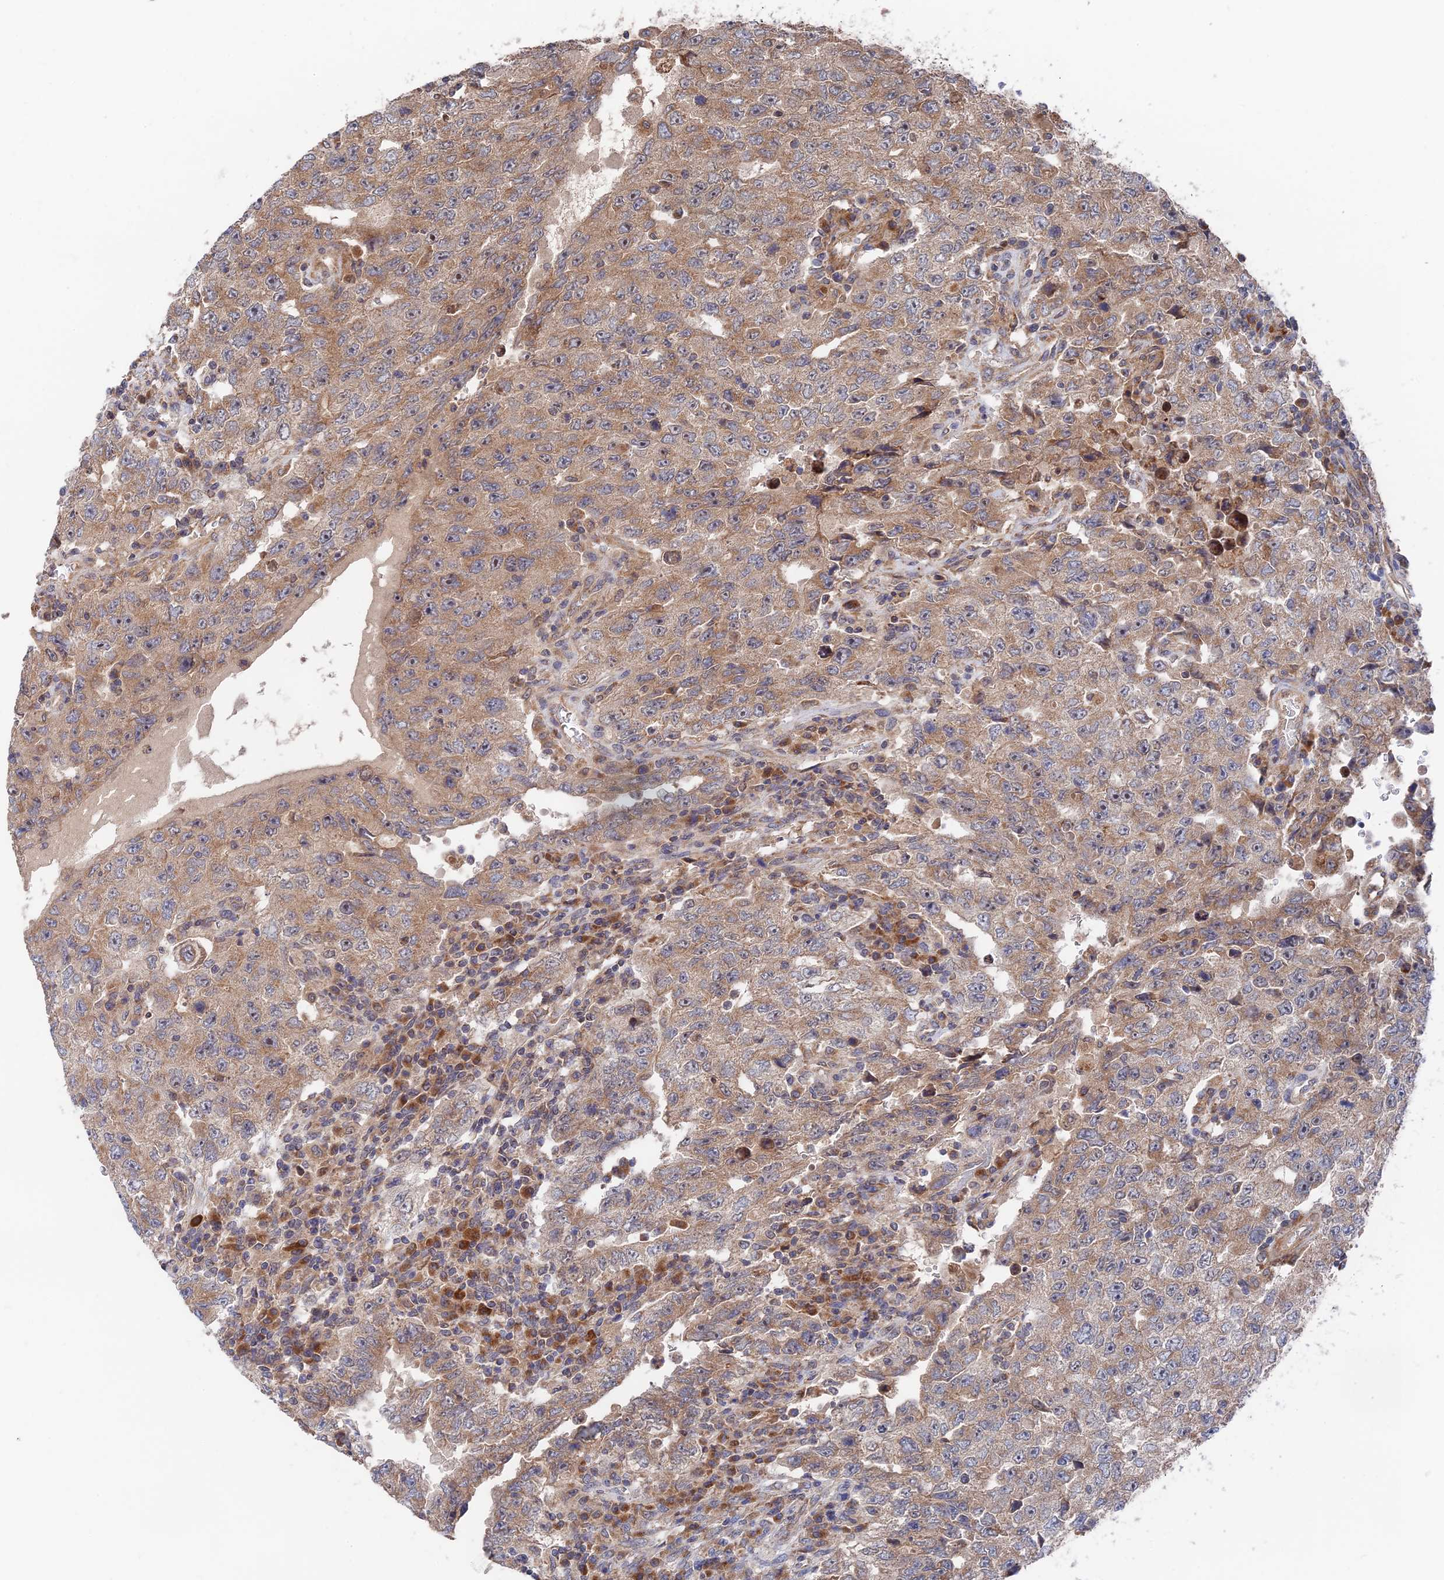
{"staining": {"intensity": "moderate", "quantity": ">75%", "location": "cytoplasmic/membranous"}, "tissue": "testis cancer", "cell_type": "Tumor cells", "image_type": "cancer", "snomed": [{"axis": "morphology", "description": "Carcinoma, Embryonal, NOS"}, {"axis": "topography", "description": "Testis"}], "caption": "Approximately >75% of tumor cells in testis embryonal carcinoma demonstrate moderate cytoplasmic/membranous protein positivity as visualized by brown immunohistochemical staining.", "gene": "ZNF320", "patient": {"sex": "male", "age": 26}}